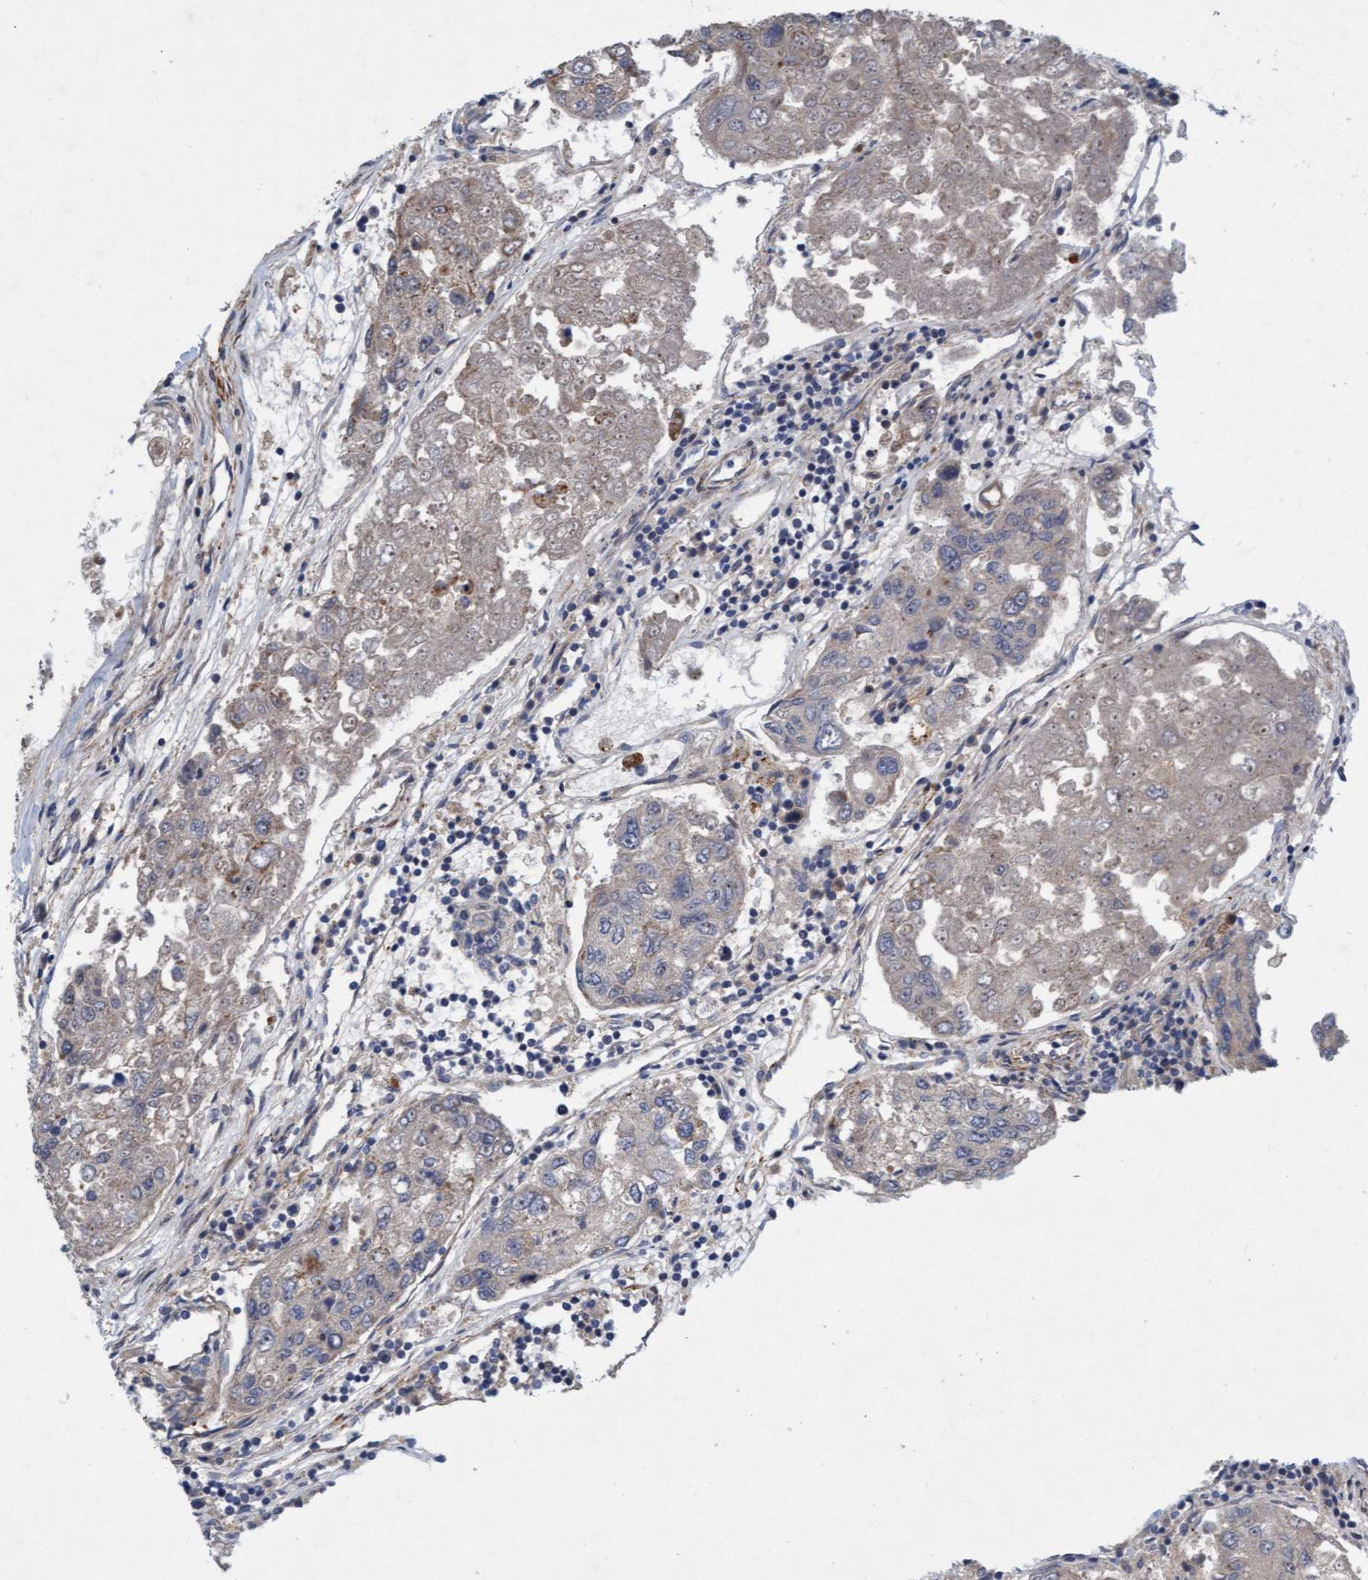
{"staining": {"intensity": "negative", "quantity": "none", "location": "none"}, "tissue": "urothelial cancer", "cell_type": "Tumor cells", "image_type": "cancer", "snomed": [{"axis": "morphology", "description": "Urothelial carcinoma, High grade"}, {"axis": "topography", "description": "Lymph node"}, {"axis": "topography", "description": "Urinary bladder"}], "caption": "Urothelial cancer was stained to show a protein in brown. There is no significant expression in tumor cells. (Brightfield microscopy of DAB (3,3'-diaminobenzidine) IHC at high magnification).", "gene": "TMEM70", "patient": {"sex": "male", "age": 51}}